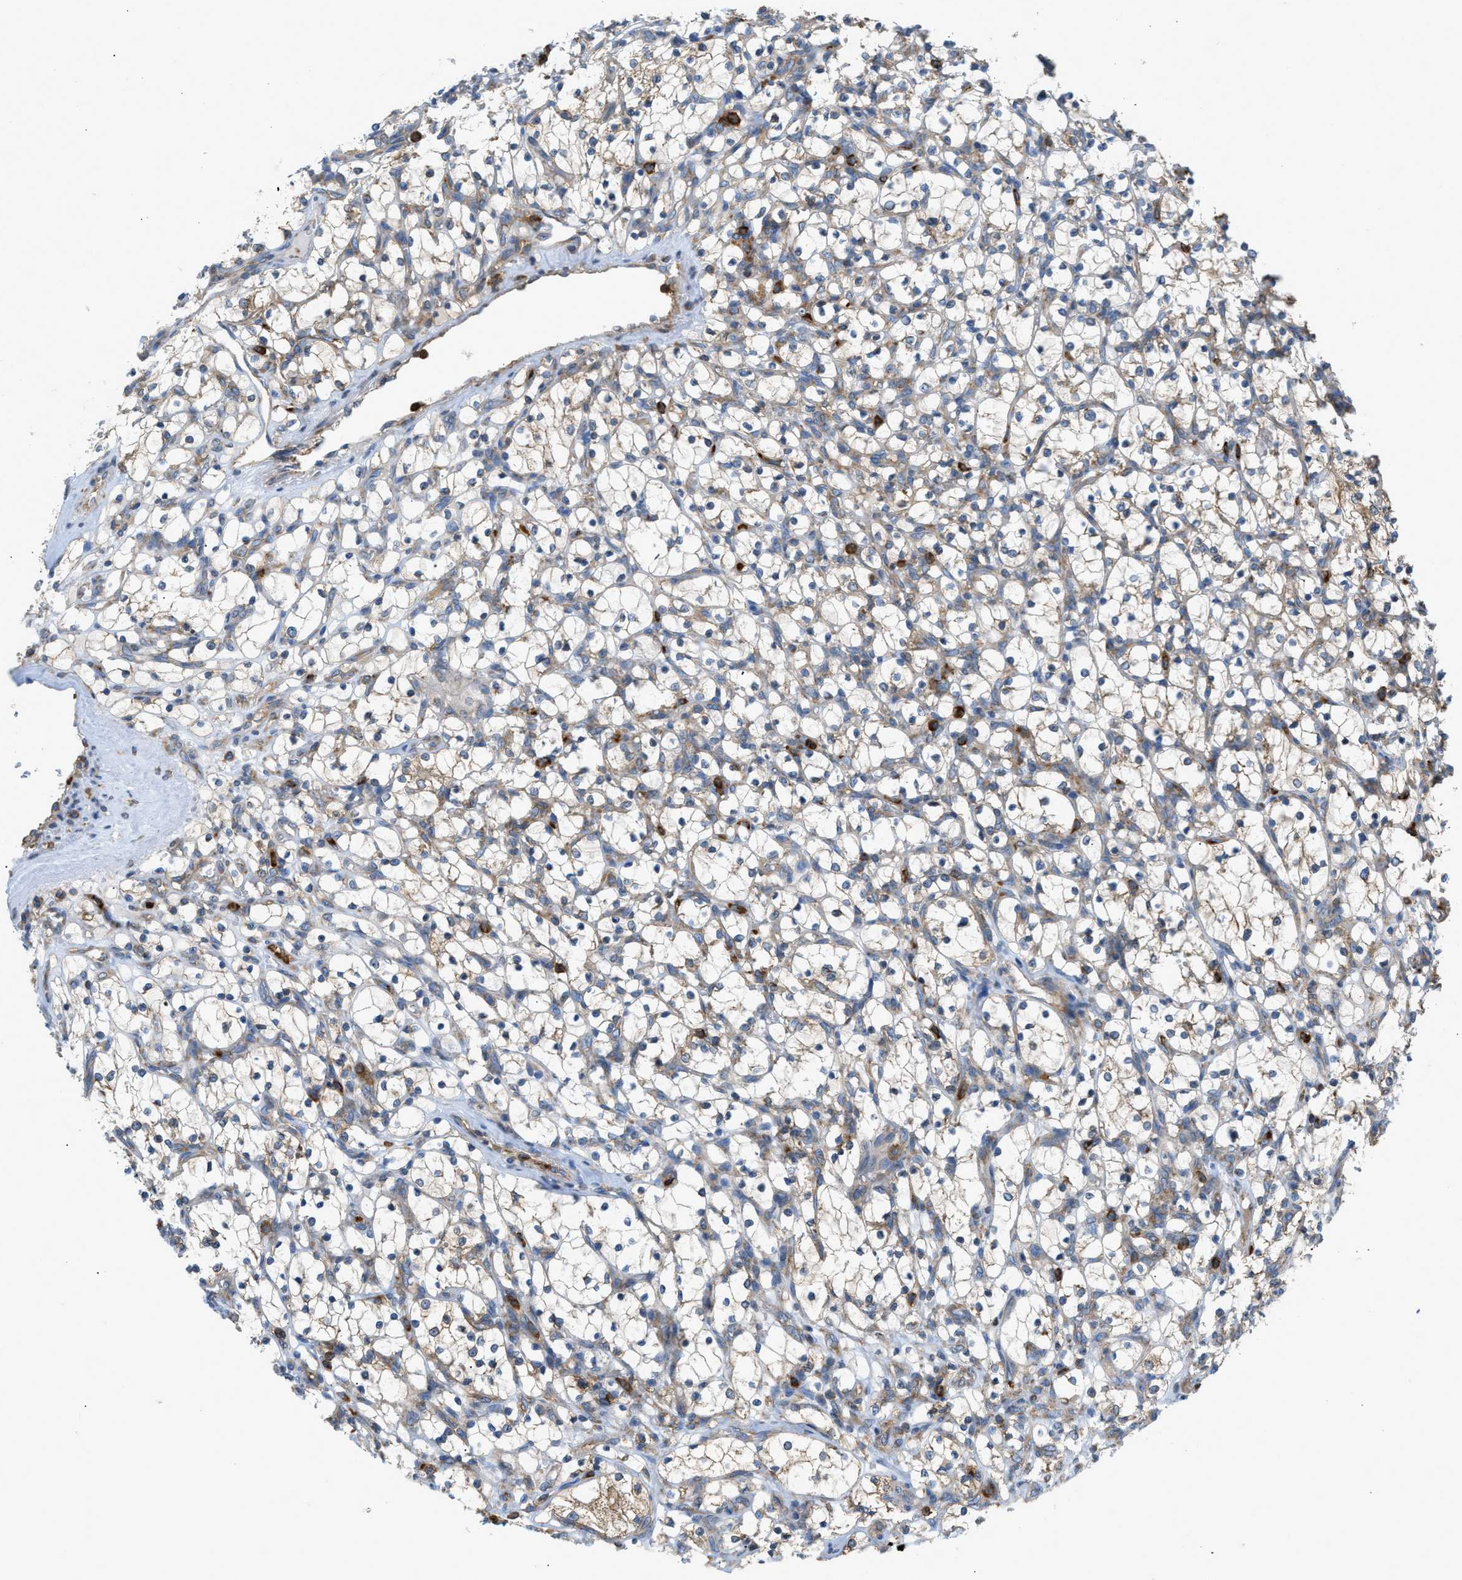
{"staining": {"intensity": "weak", "quantity": "25%-75%", "location": "cytoplasmic/membranous"}, "tissue": "renal cancer", "cell_type": "Tumor cells", "image_type": "cancer", "snomed": [{"axis": "morphology", "description": "Adenocarcinoma, NOS"}, {"axis": "topography", "description": "Kidney"}], "caption": "This image exhibits immunohistochemistry (IHC) staining of renal cancer (adenocarcinoma), with low weak cytoplasmic/membranous staining in about 25%-75% of tumor cells.", "gene": "GPAT4", "patient": {"sex": "female", "age": 69}}